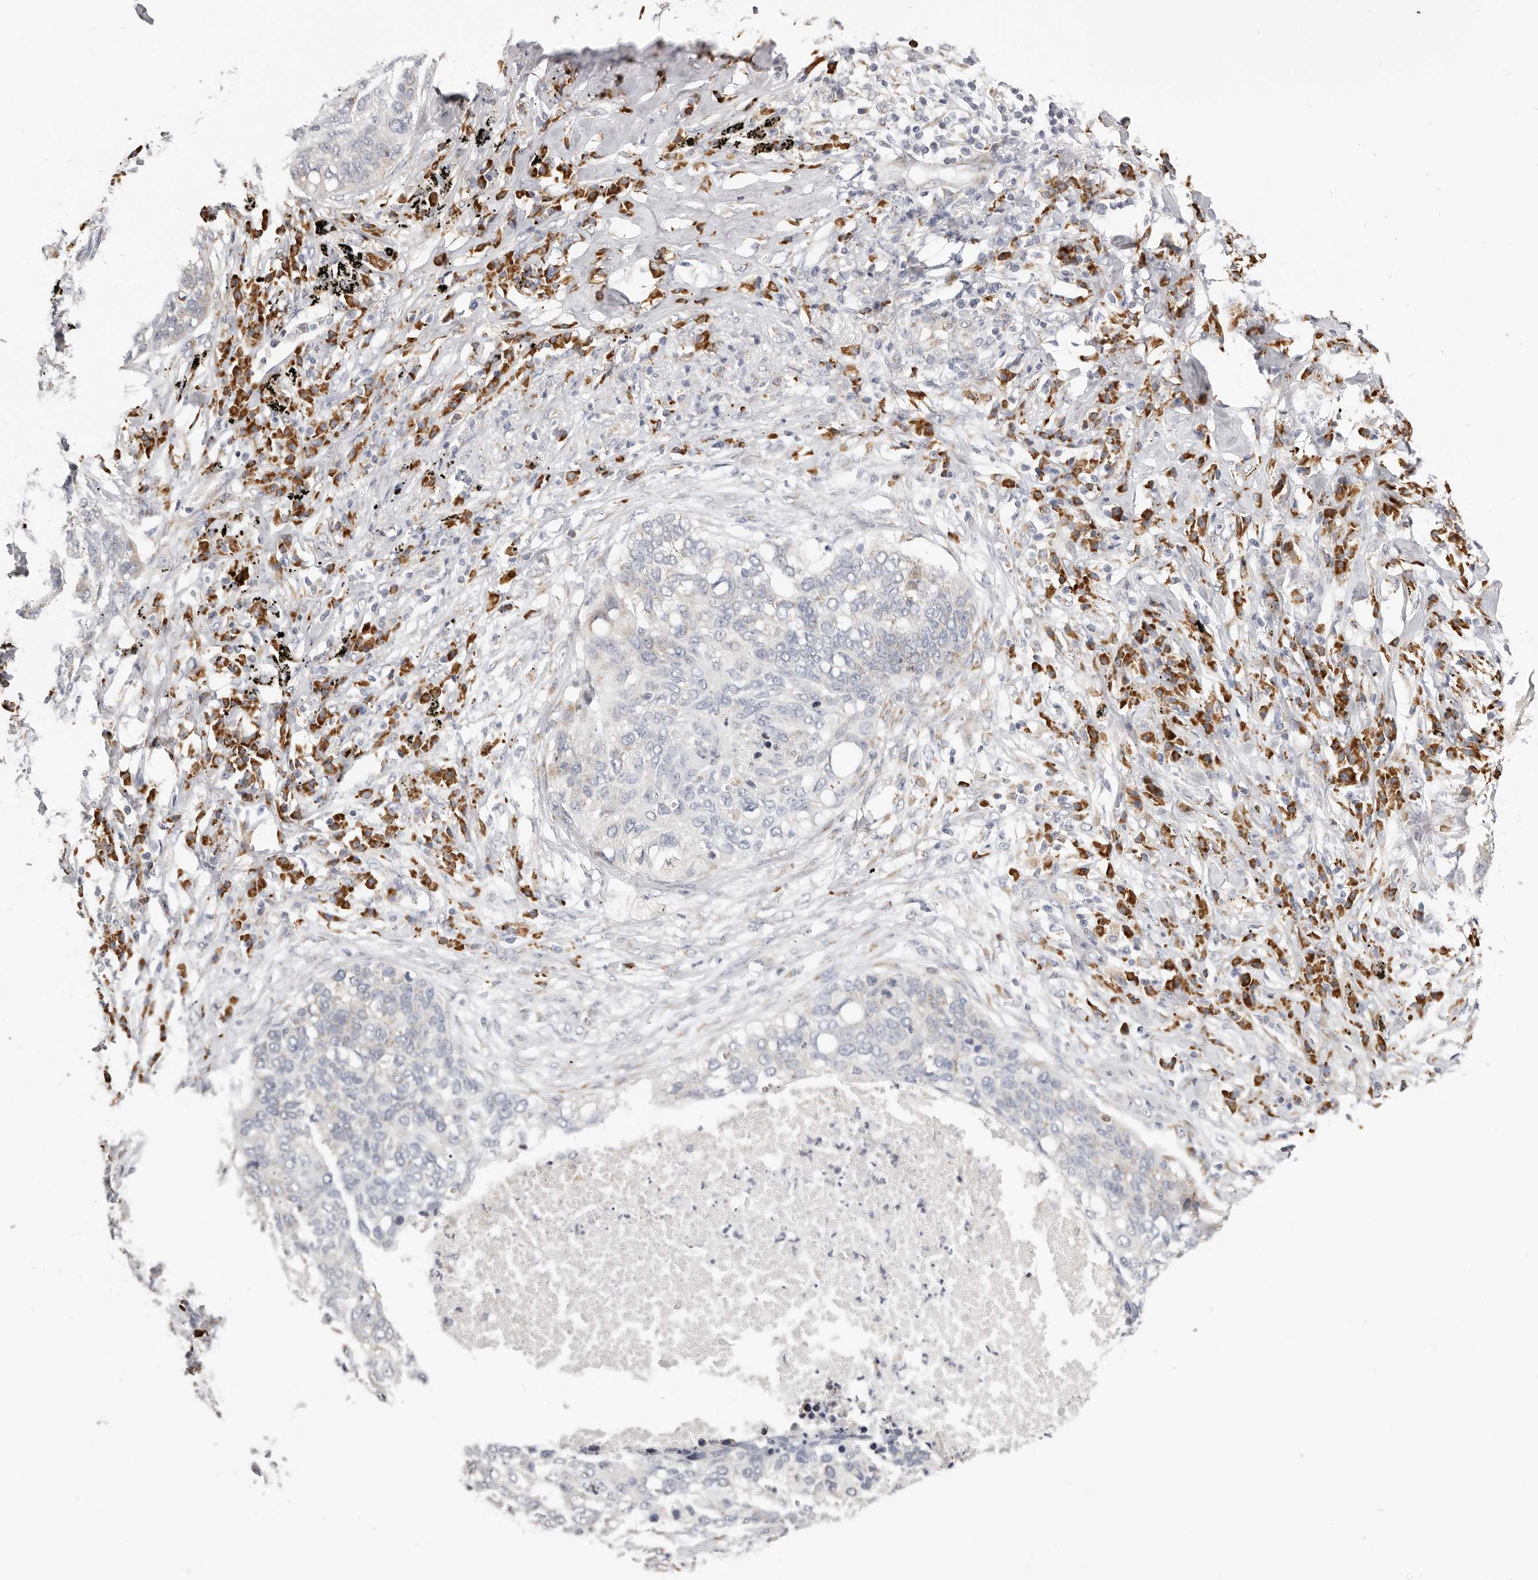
{"staining": {"intensity": "negative", "quantity": "none", "location": "none"}, "tissue": "lung cancer", "cell_type": "Tumor cells", "image_type": "cancer", "snomed": [{"axis": "morphology", "description": "Squamous cell carcinoma, NOS"}, {"axis": "topography", "description": "Lung"}], "caption": "The histopathology image exhibits no staining of tumor cells in lung squamous cell carcinoma.", "gene": "IL32", "patient": {"sex": "female", "age": 63}}